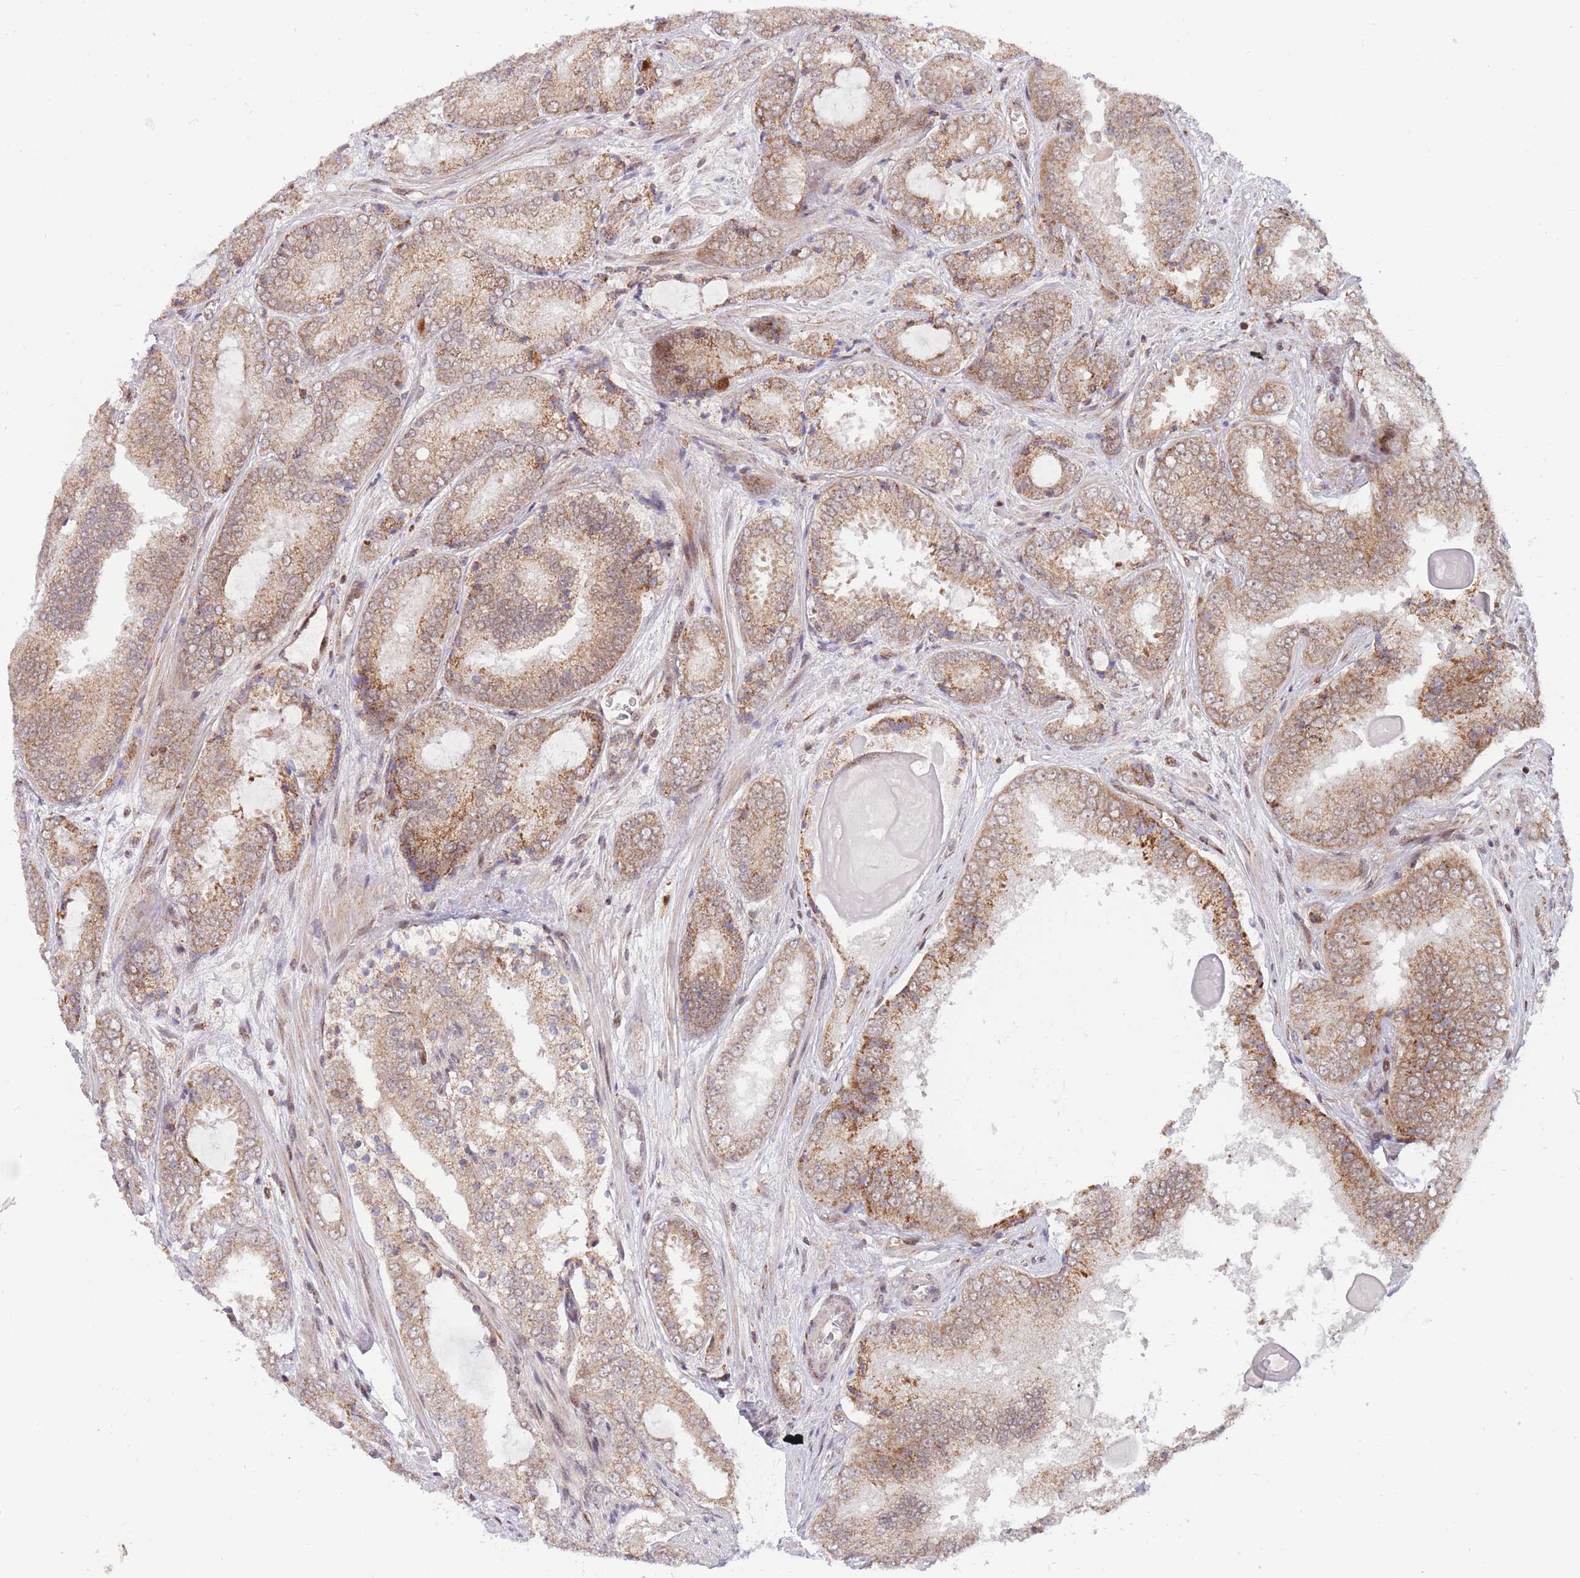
{"staining": {"intensity": "moderate", "quantity": ">75%", "location": "cytoplasmic/membranous"}, "tissue": "prostate cancer", "cell_type": "Tumor cells", "image_type": "cancer", "snomed": [{"axis": "morphology", "description": "Adenocarcinoma, High grade"}, {"axis": "topography", "description": "Prostate"}], "caption": "Human high-grade adenocarcinoma (prostate) stained with a protein marker exhibits moderate staining in tumor cells.", "gene": "BOD1L1", "patient": {"sex": "male", "age": 63}}